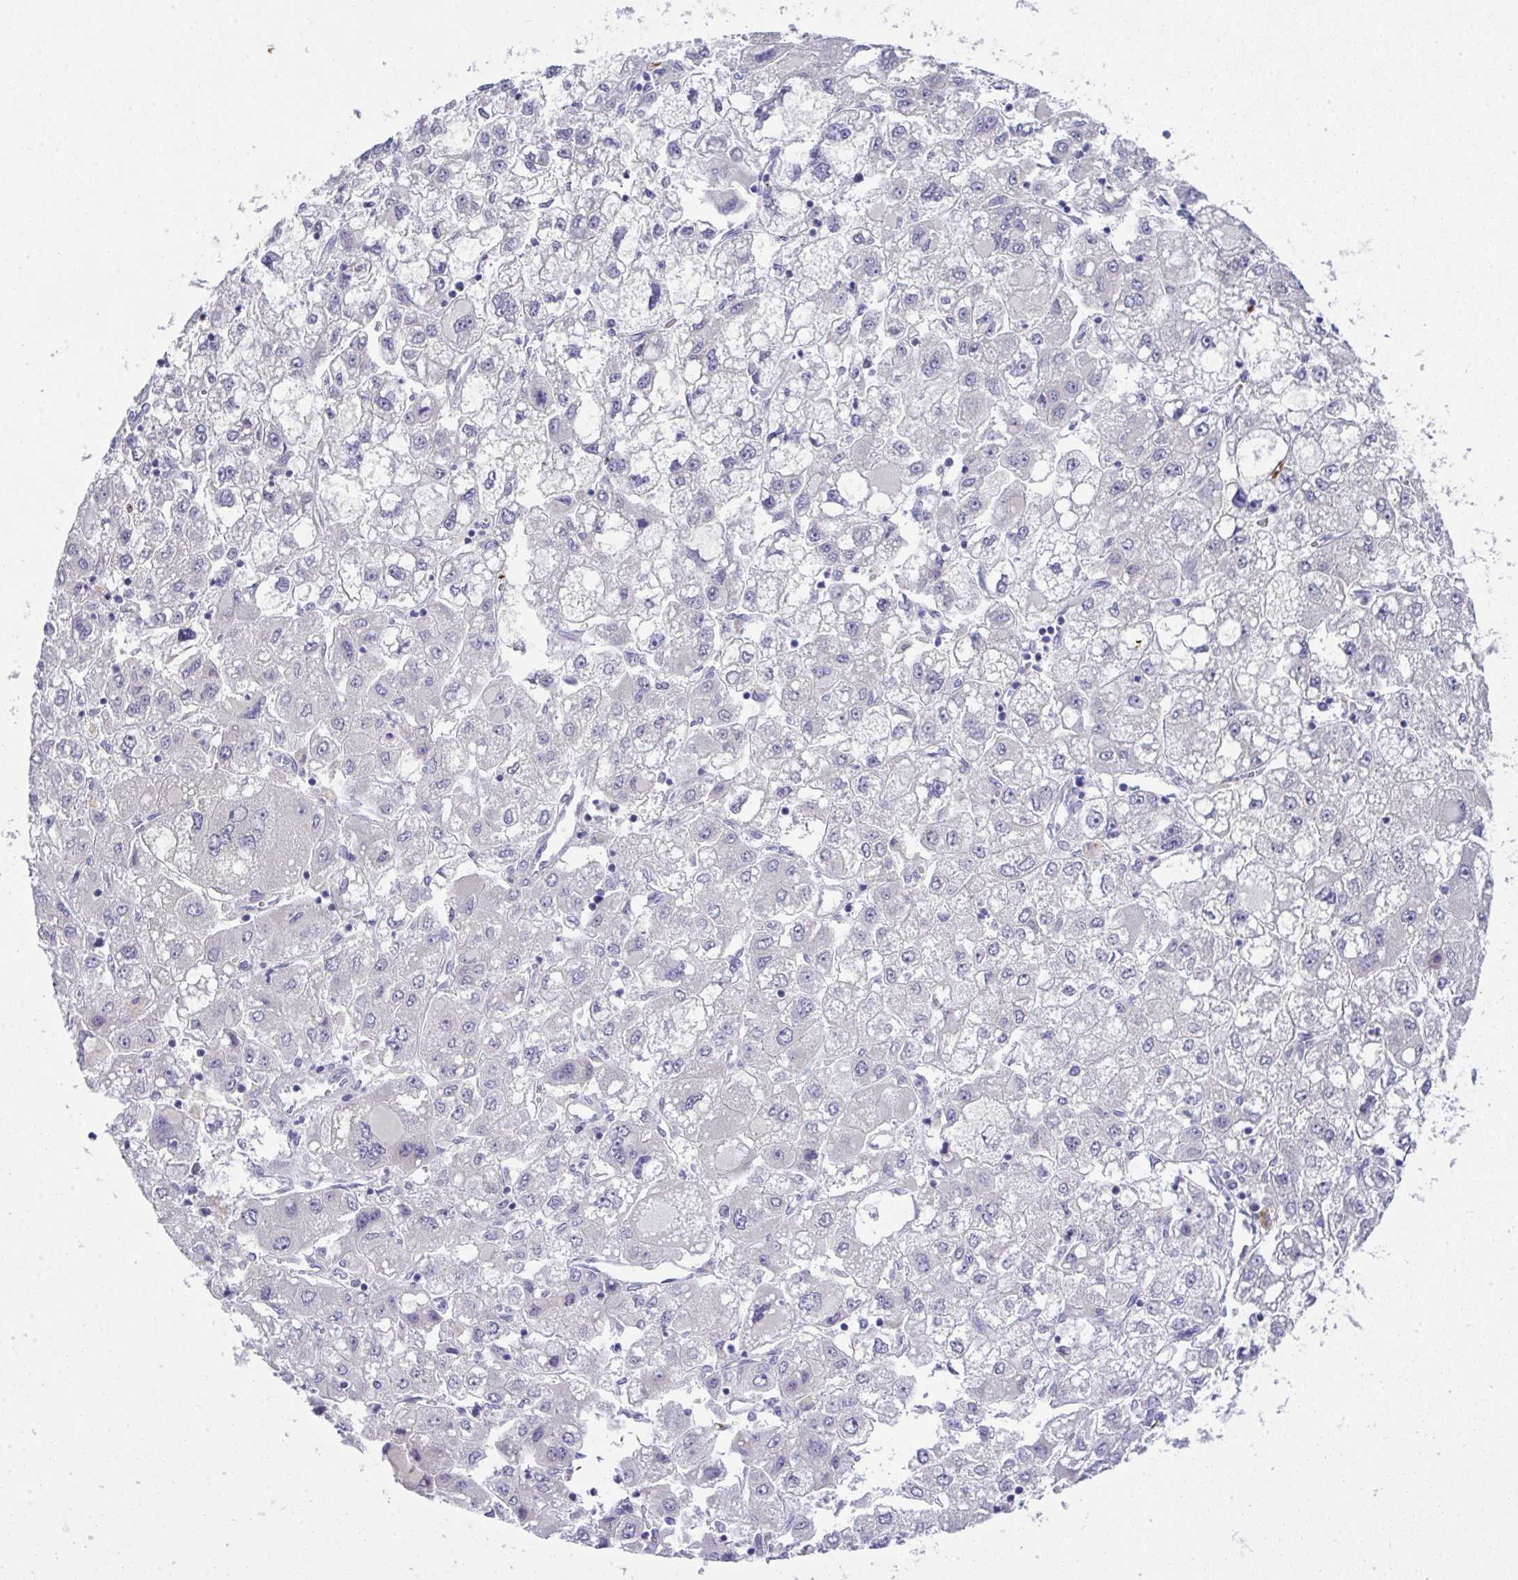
{"staining": {"intensity": "negative", "quantity": "none", "location": "none"}, "tissue": "liver cancer", "cell_type": "Tumor cells", "image_type": "cancer", "snomed": [{"axis": "morphology", "description": "Carcinoma, Hepatocellular, NOS"}, {"axis": "topography", "description": "Liver"}], "caption": "Immunohistochemistry (IHC) of human liver hepatocellular carcinoma demonstrates no positivity in tumor cells.", "gene": "SPTB", "patient": {"sex": "male", "age": 40}}